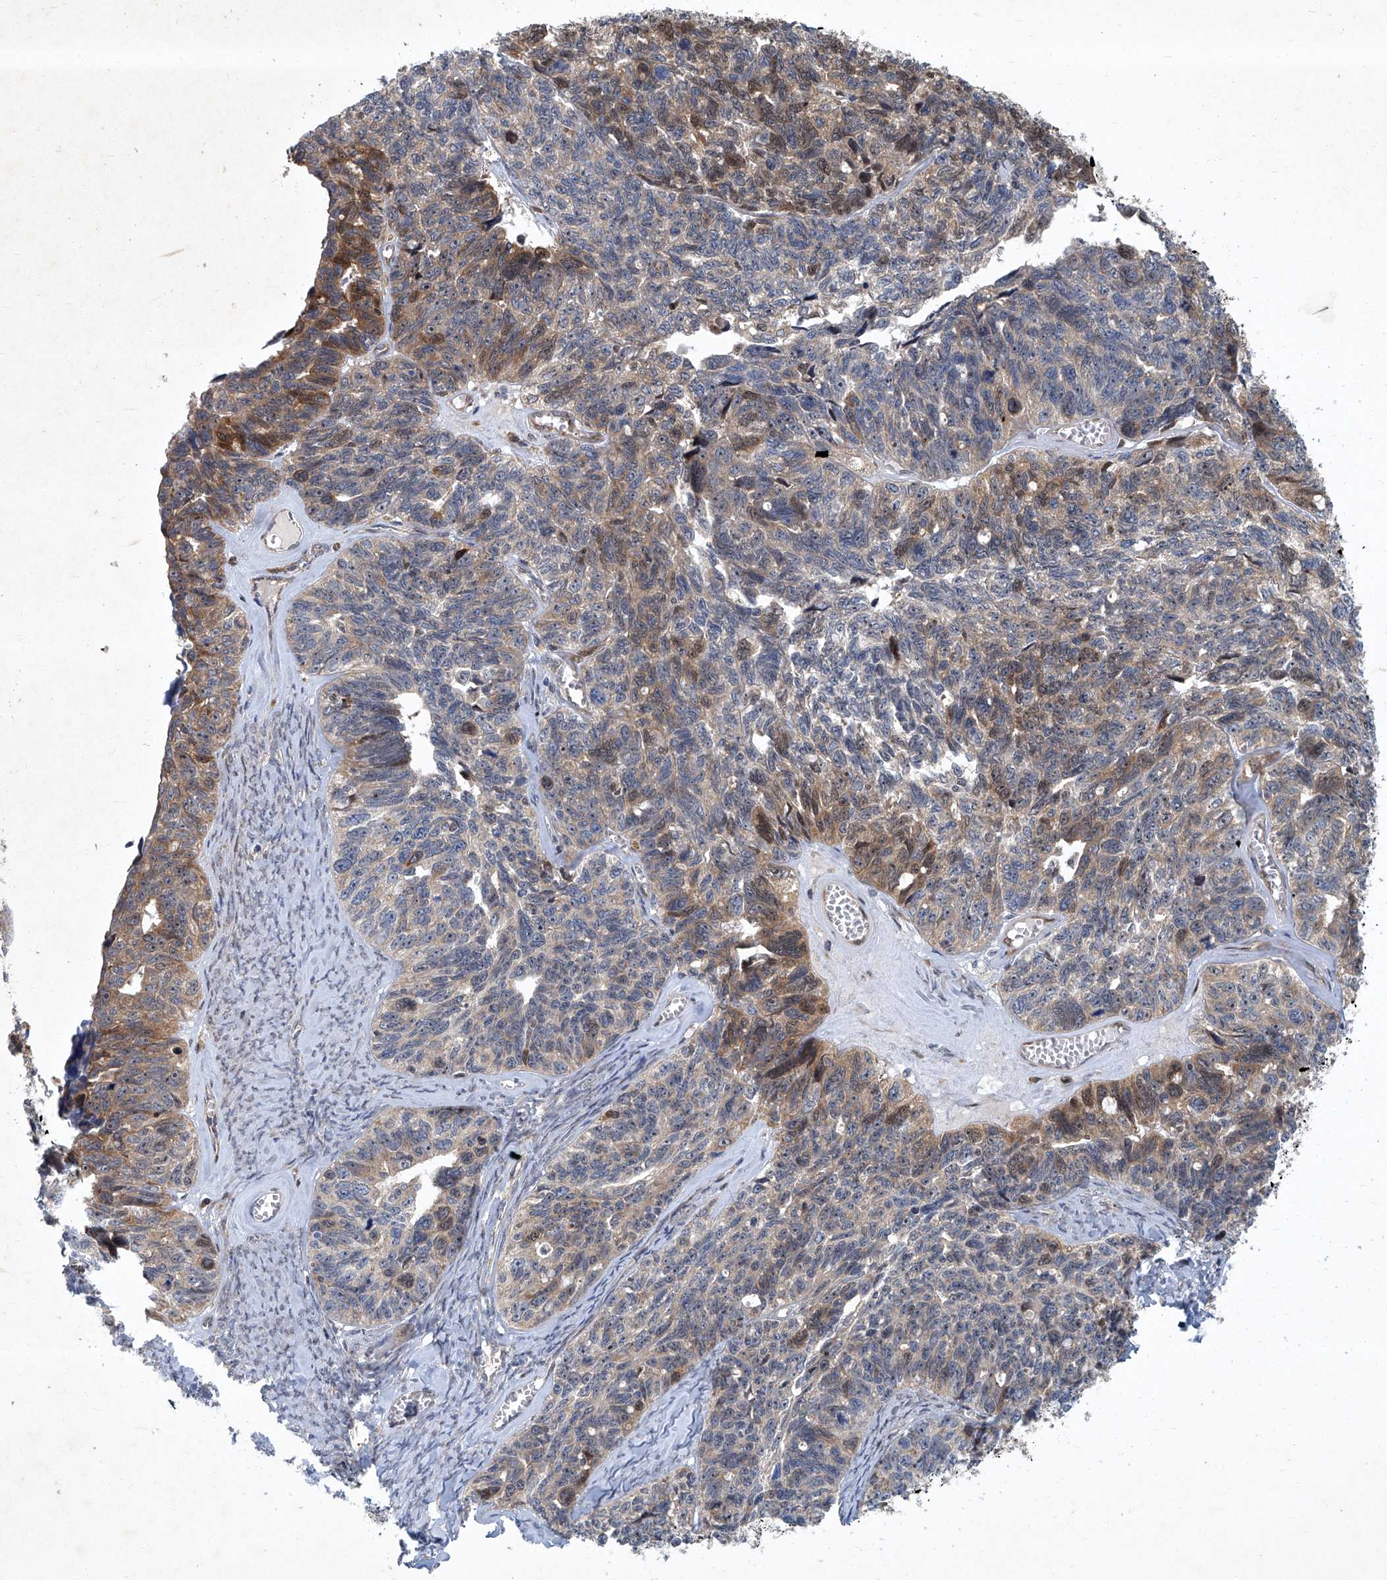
{"staining": {"intensity": "moderate", "quantity": "<25%", "location": "cytoplasmic/membranous,nuclear"}, "tissue": "ovarian cancer", "cell_type": "Tumor cells", "image_type": "cancer", "snomed": [{"axis": "morphology", "description": "Cystadenocarcinoma, serous, NOS"}, {"axis": "topography", "description": "Ovary"}], "caption": "A histopathology image of serous cystadenocarcinoma (ovarian) stained for a protein shows moderate cytoplasmic/membranous and nuclear brown staining in tumor cells. The staining was performed using DAB (3,3'-diaminobenzidine) to visualize the protein expression in brown, while the nuclei were stained in blue with hematoxylin (Magnification: 20x).", "gene": "GPR132", "patient": {"sex": "female", "age": 79}}